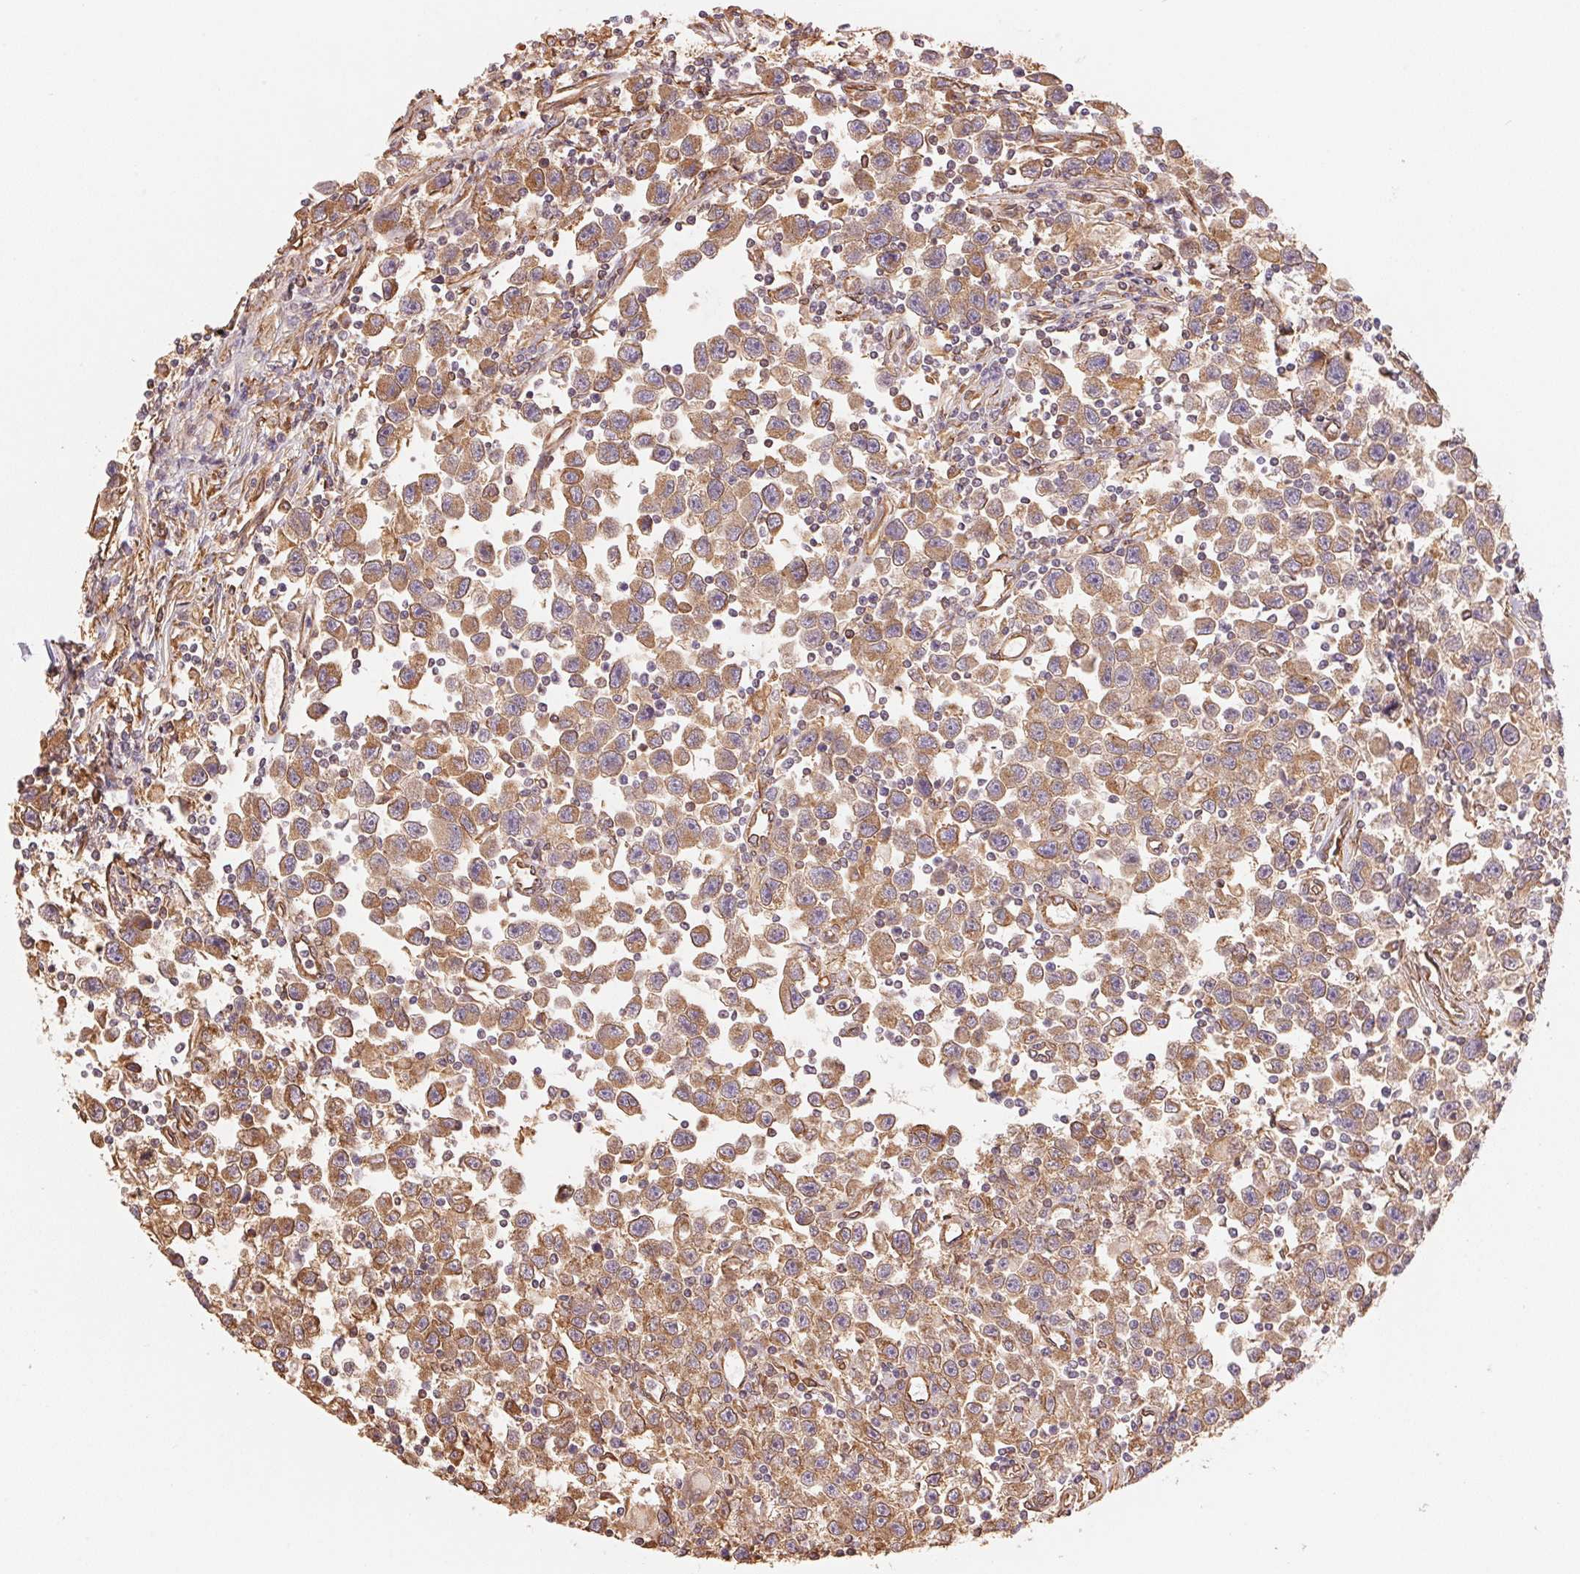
{"staining": {"intensity": "moderate", "quantity": ">75%", "location": "cytoplasmic/membranous"}, "tissue": "testis cancer", "cell_type": "Tumor cells", "image_type": "cancer", "snomed": [{"axis": "morphology", "description": "Seminoma, NOS"}, {"axis": "topography", "description": "Testis"}], "caption": "A high-resolution micrograph shows immunohistochemistry staining of testis cancer (seminoma), which exhibits moderate cytoplasmic/membranous staining in about >75% of tumor cells.", "gene": "C6orf163", "patient": {"sex": "male", "age": 31}}